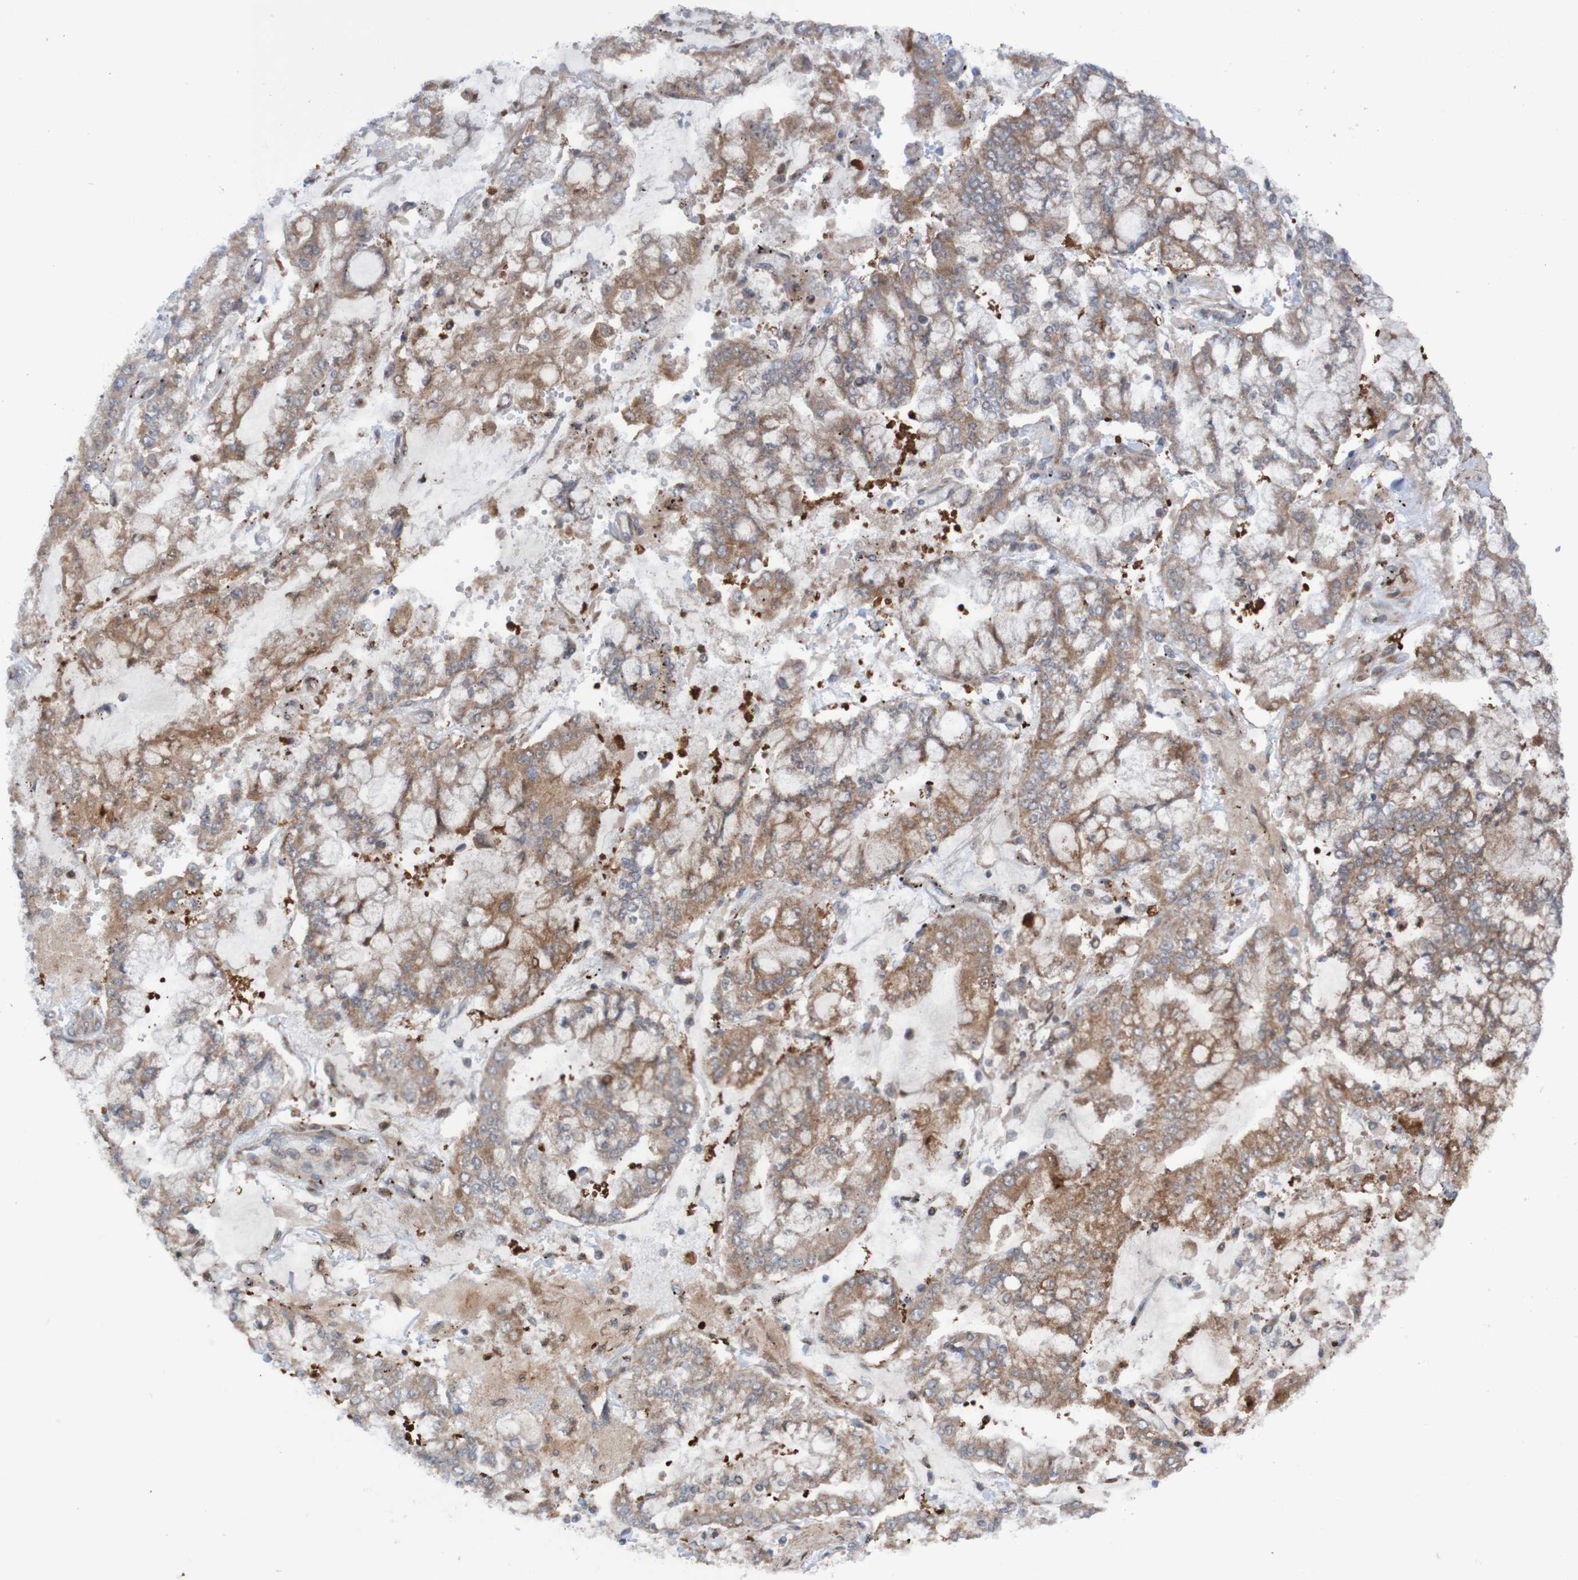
{"staining": {"intensity": "moderate", "quantity": ">75%", "location": "cytoplasmic/membranous"}, "tissue": "stomach cancer", "cell_type": "Tumor cells", "image_type": "cancer", "snomed": [{"axis": "morphology", "description": "Adenocarcinoma, NOS"}, {"axis": "topography", "description": "Stomach"}], "caption": "A high-resolution micrograph shows IHC staining of stomach adenocarcinoma, which shows moderate cytoplasmic/membranous staining in approximately >75% of tumor cells. The staining was performed using DAB, with brown indicating positive protein expression. Nuclei are stained blue with hematoxylin.", "gene": "ANGPT4", "patient": {"sex": "male", "age": 76}}